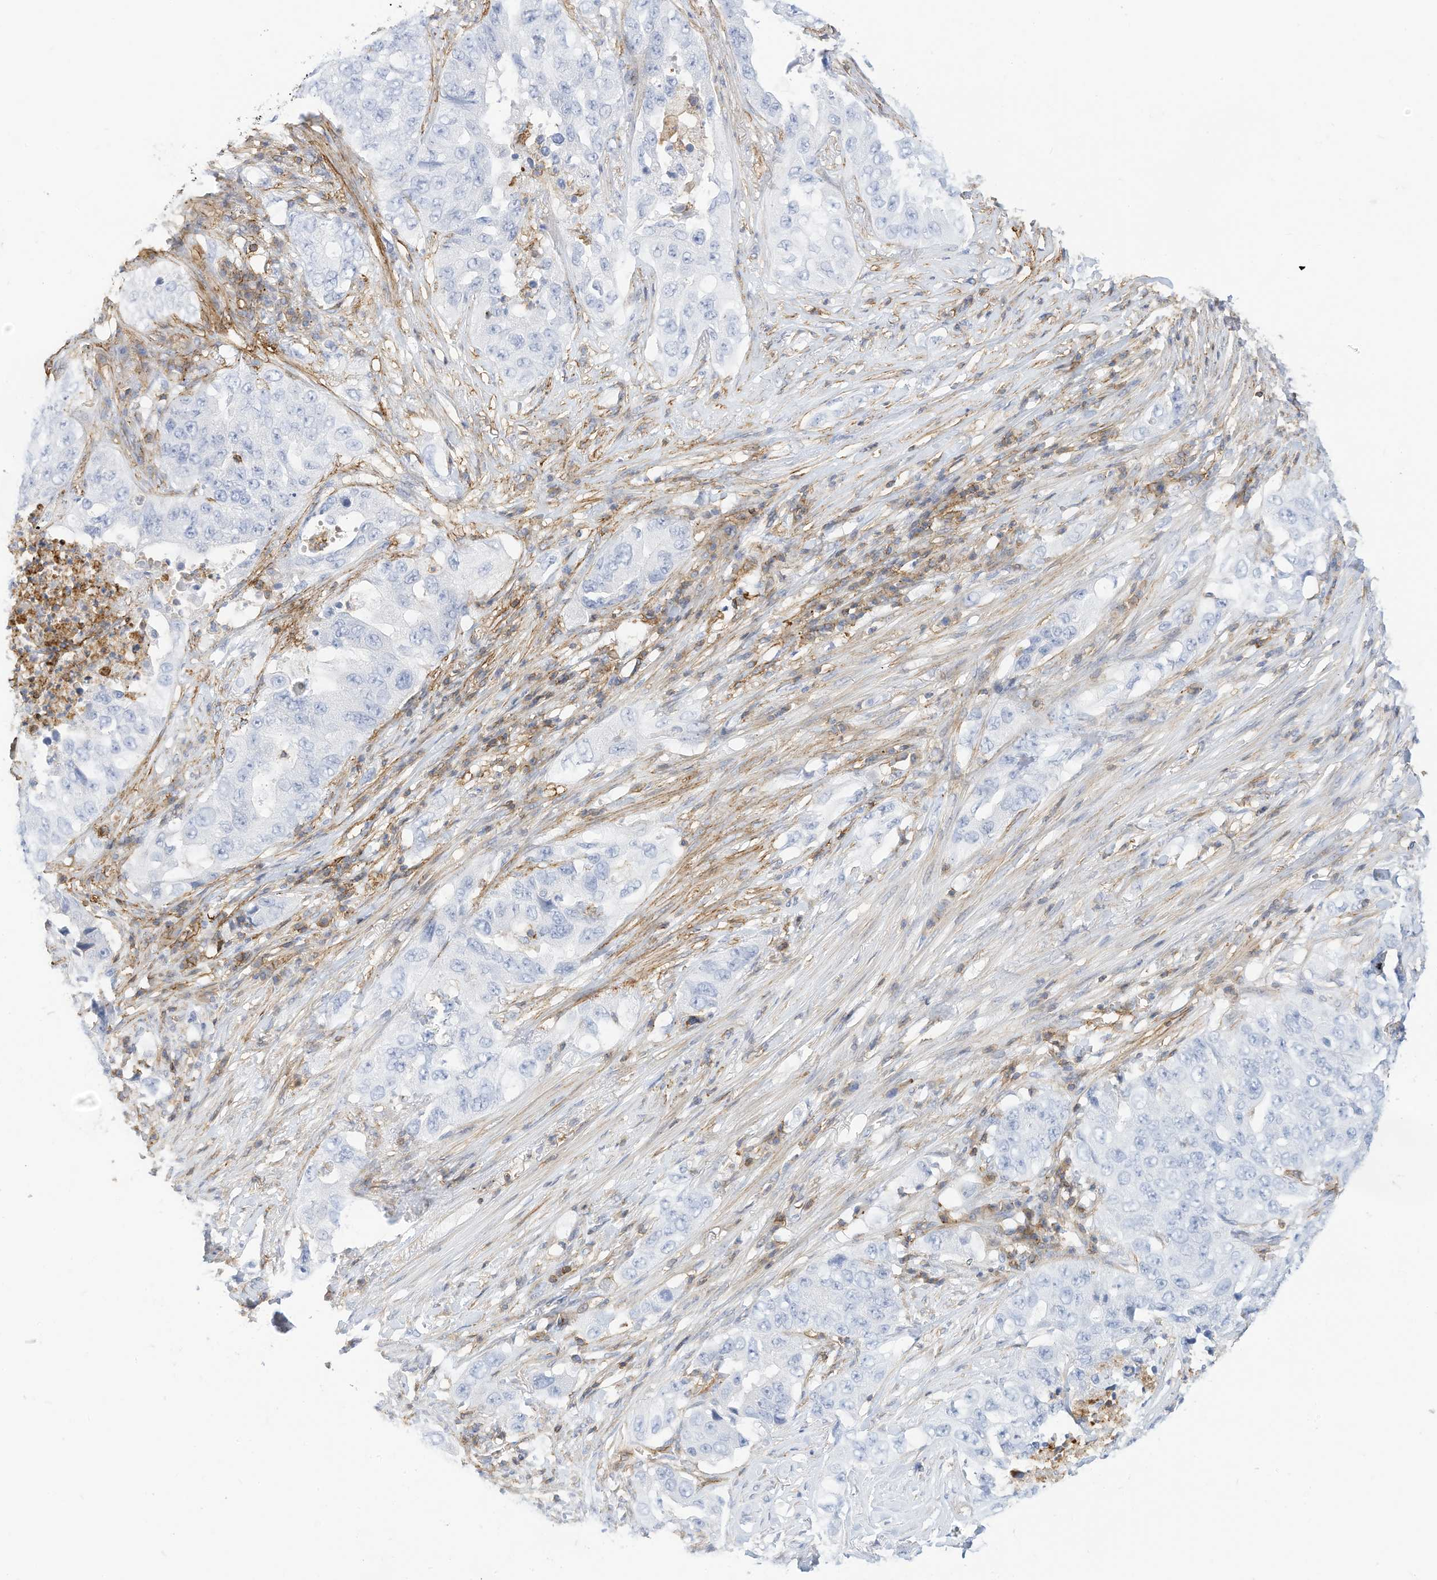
{"staining": {"intensity": "negative", "quantity": "none", "location": "none"}, "tissue": "lung cancer", "cell_type": "Tumor cells", "image_type": "cancer", "snomed": [{"axis": "morphology", "description": "Adenocarcinoma, NOS"}, {"axis": "topography", "description": "Lung"}], "caption": "Tumor cells show no significant expression in lung cancer (adenocarcinoma).", "gene": "TXNDC9", "patient": {"sex": "female", "age": 51}}